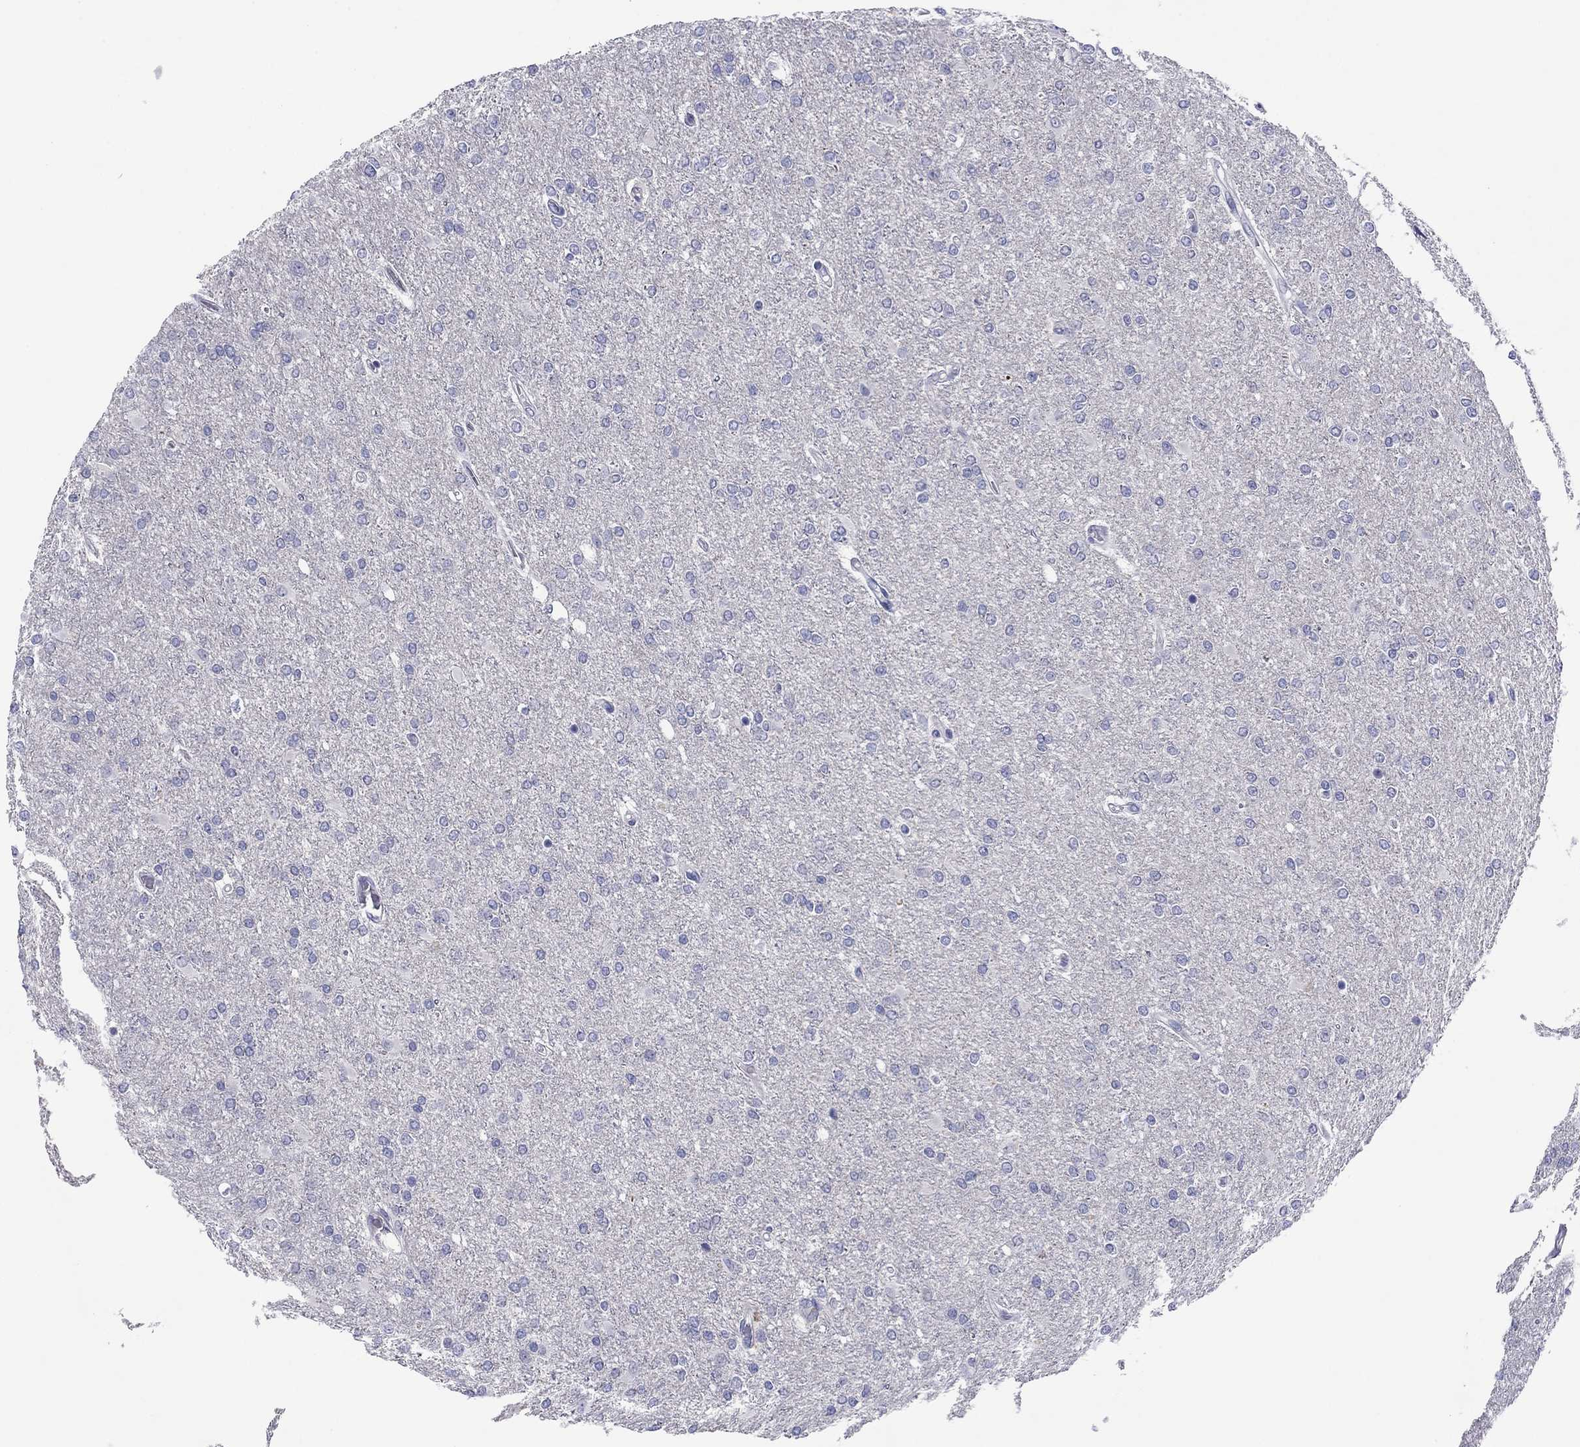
{"staining": {"intensity": "negative", "quantity": "none", "location": "none"}, "tissue": "glioma", "cell_type": "Tumor cells", "image_type": "cancer", "snomed": [{"axis": "morphology", "description": "Glioma, malignant, High grade"}, {"axis": "topography", "description": "Cerebral cortex"}], "caption": "Tumor cells are negative for brown protein staining in malignant glioma (high-grade). (DAB (3,3'-diaminobenzidine) immunohistochemistry (IHC), high magnification).", "gene": "TCFL5", "patient": {"sex": "male", "age": 70}}